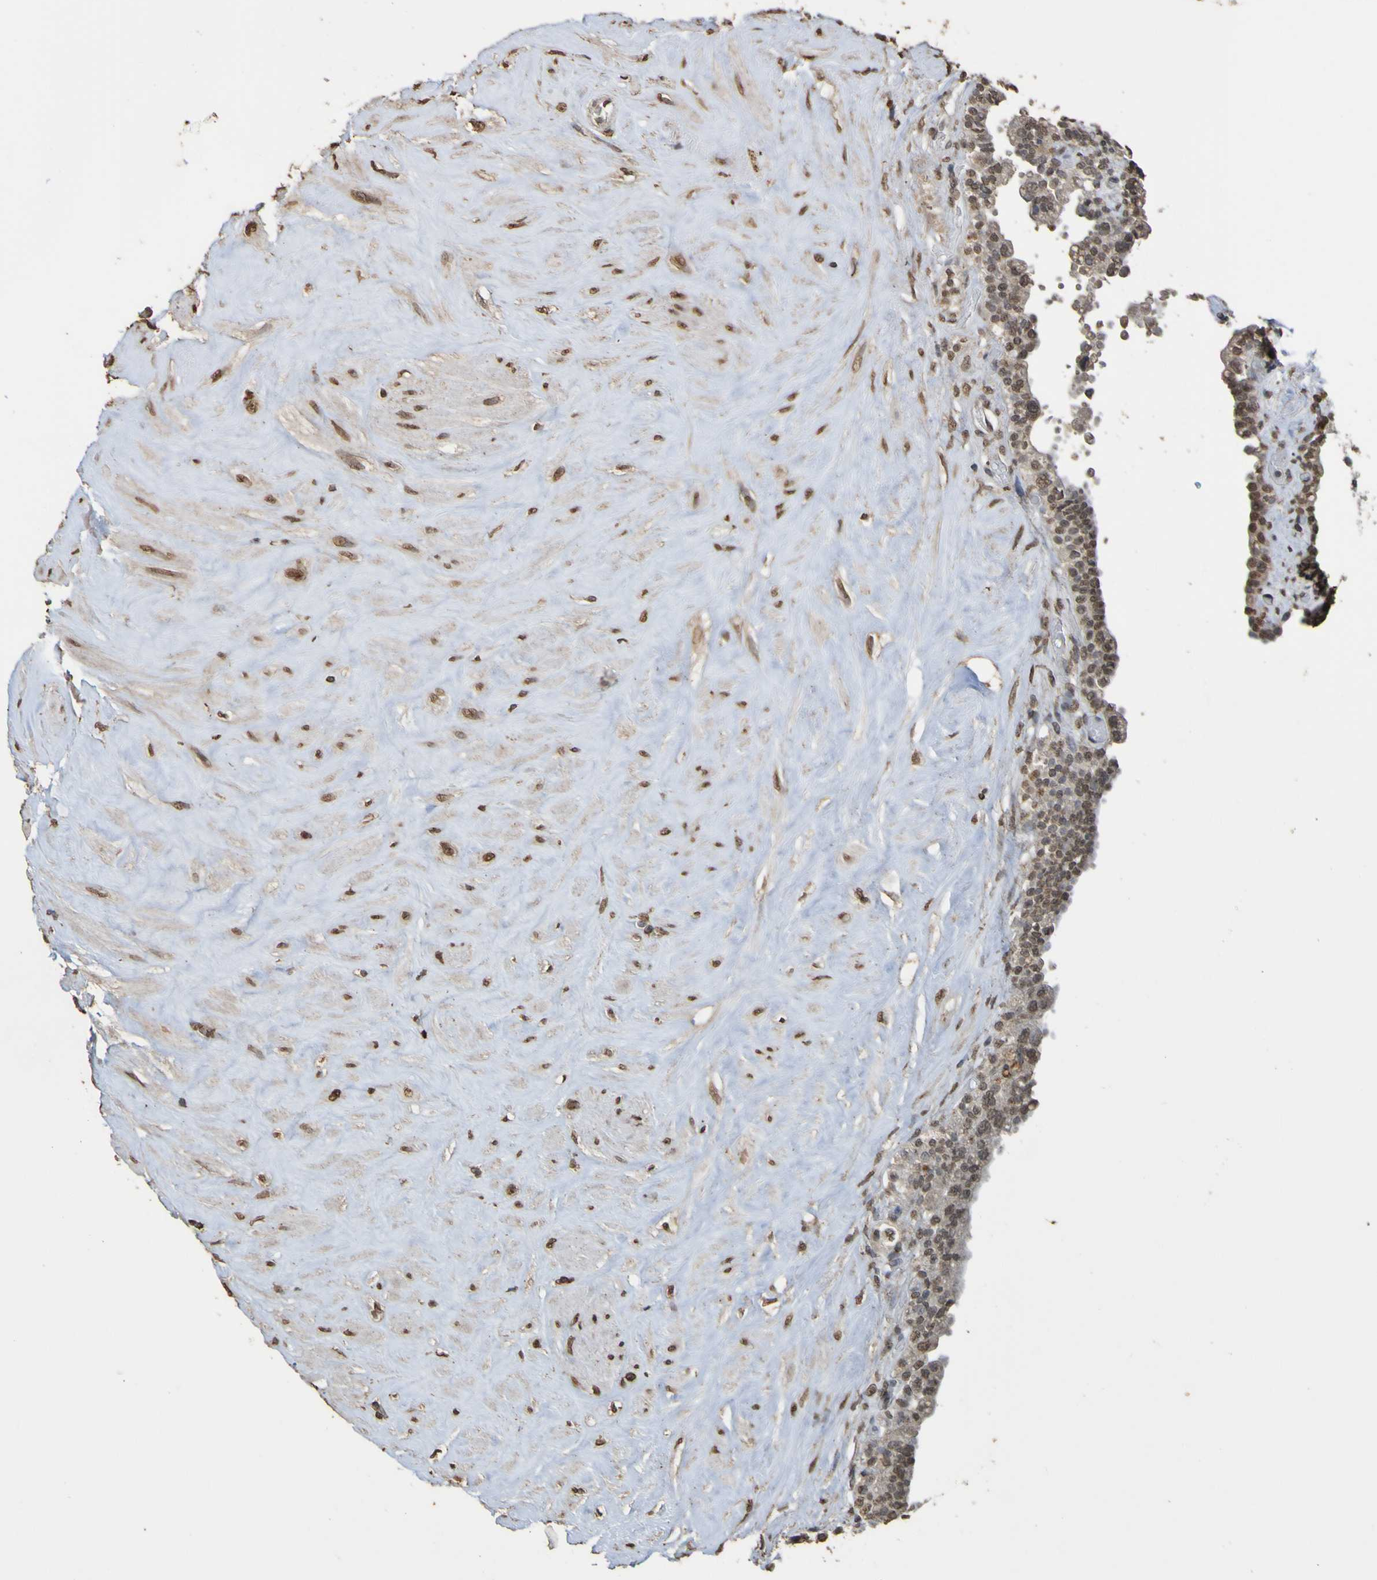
{"staining": {"intensity": "moderate", "quantity": ">75%", "location": "cytoplasmic/membranous,nuclear"}, "tissue": "seminal vesicle", "cell_type": "Glandular cells", "image_type": "normal", "snomed": [{"axis": "morphology", "description": "Normal tissue, NOS"}, {"axis": "topography", "description": "Seminal veicle"}], "caption": "High-power microscopy captured an IHC image of unremarkable seminal vesicle, revealing moderate cytoplasmic/membranous,nuclear positivity in approximately >75% of glandular cells.", "gene": "ALKBH2", "patient": {"sex": "male", "age": 63}}